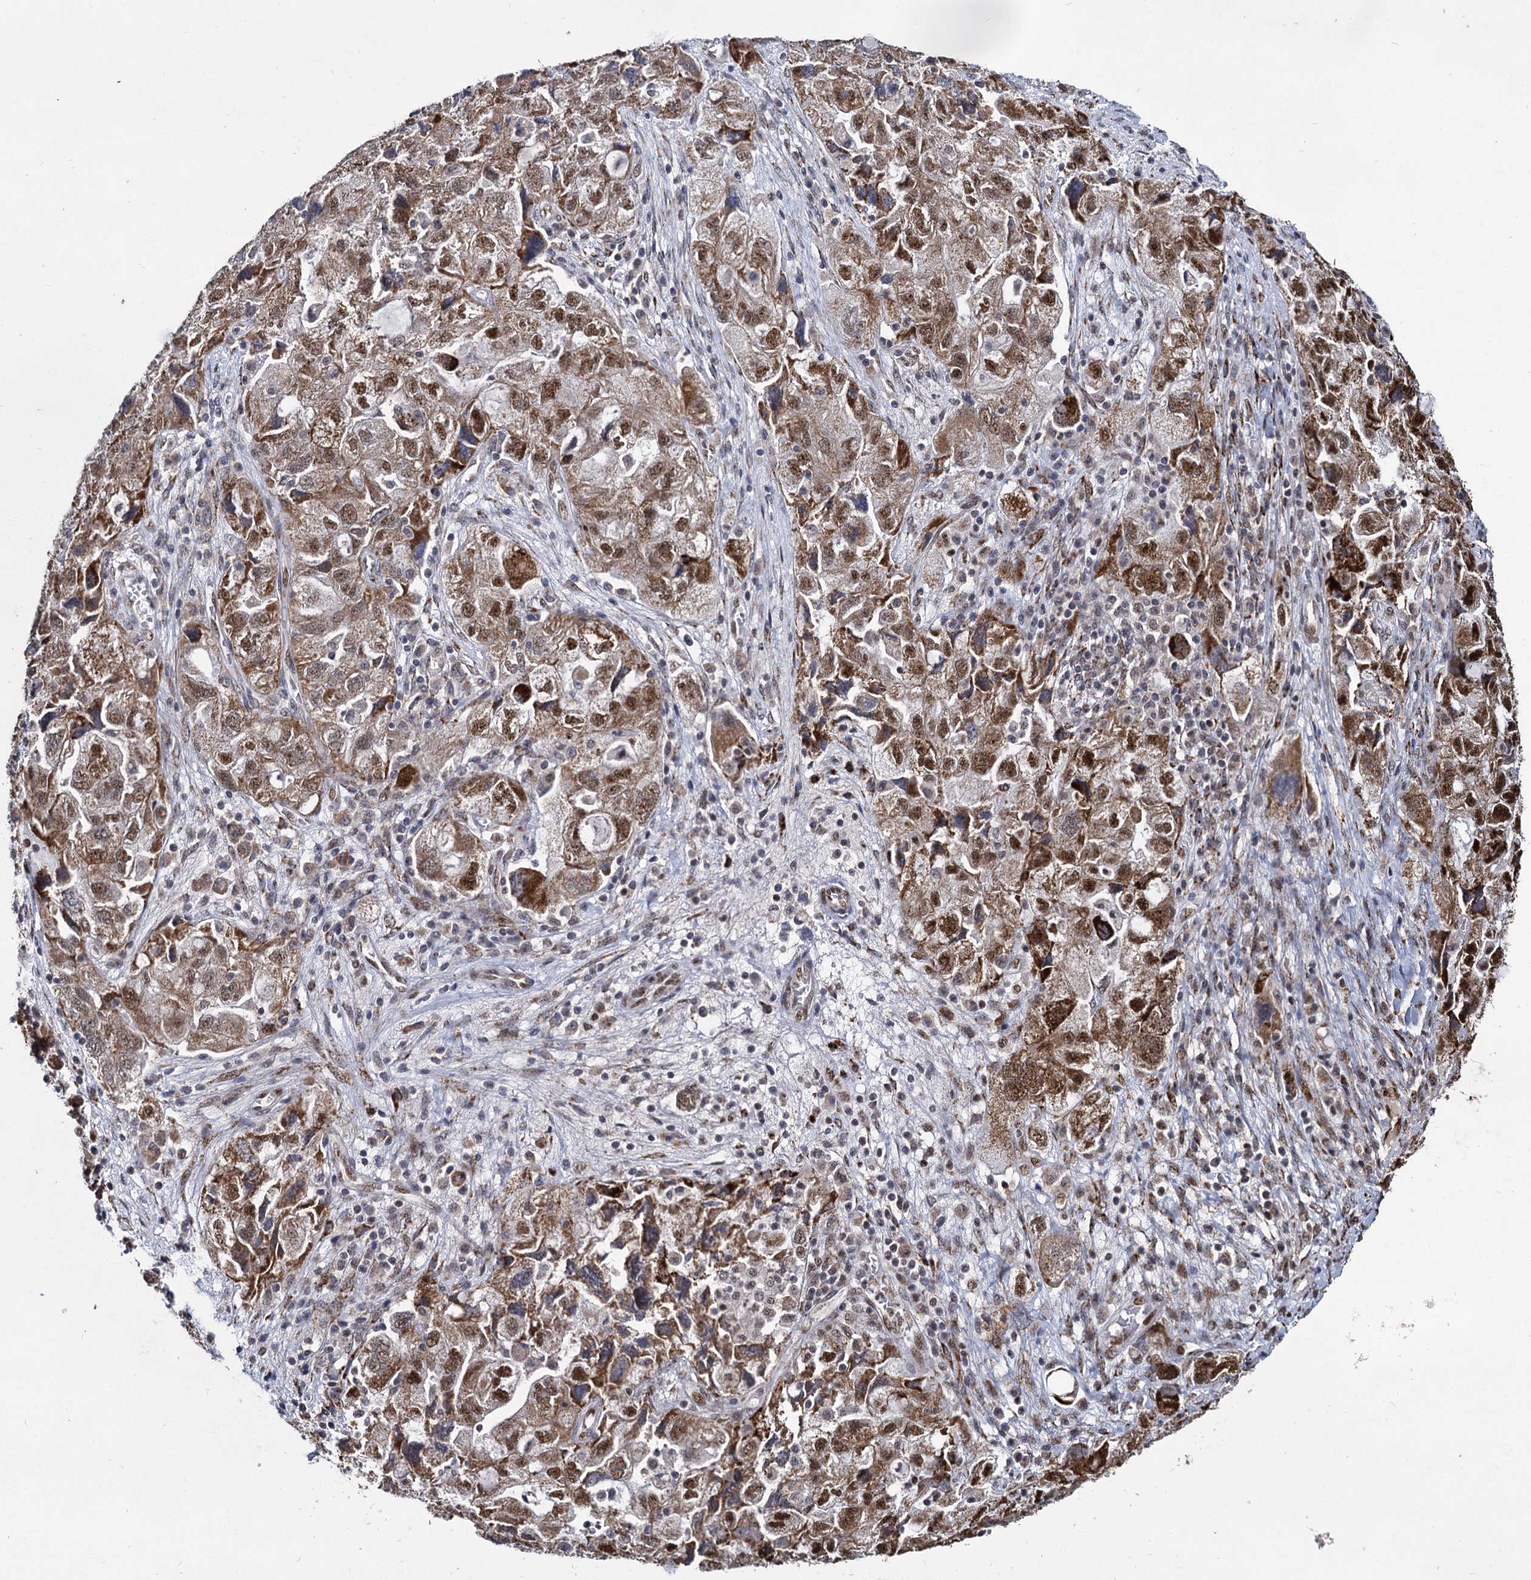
{"staining": {"intensity": "strong", "quantity": ">75%", "location": "cytoplasmic/membranous,nuclear"}, "tissue": "ovarian cancer", "cell_type": "Tumor cells", "image_type": "cancer", "snomed": [{"axis": "morphology", "description": "Carcinoma, NOS"}, {"axis": "morphology", "description": "Cystadenocarcinoma, serous, NOS"}, {"axis": "topography", "description": "Ovary"}], "caption": "Strong cytoplasmic/membranous and nuclear positivity for a protein is seen in approximately >75% of tumor cells of ovarian carcinoma using IHC.", "gene": "RPUSD4", "patient": {"sex": "female", "age": 69}}